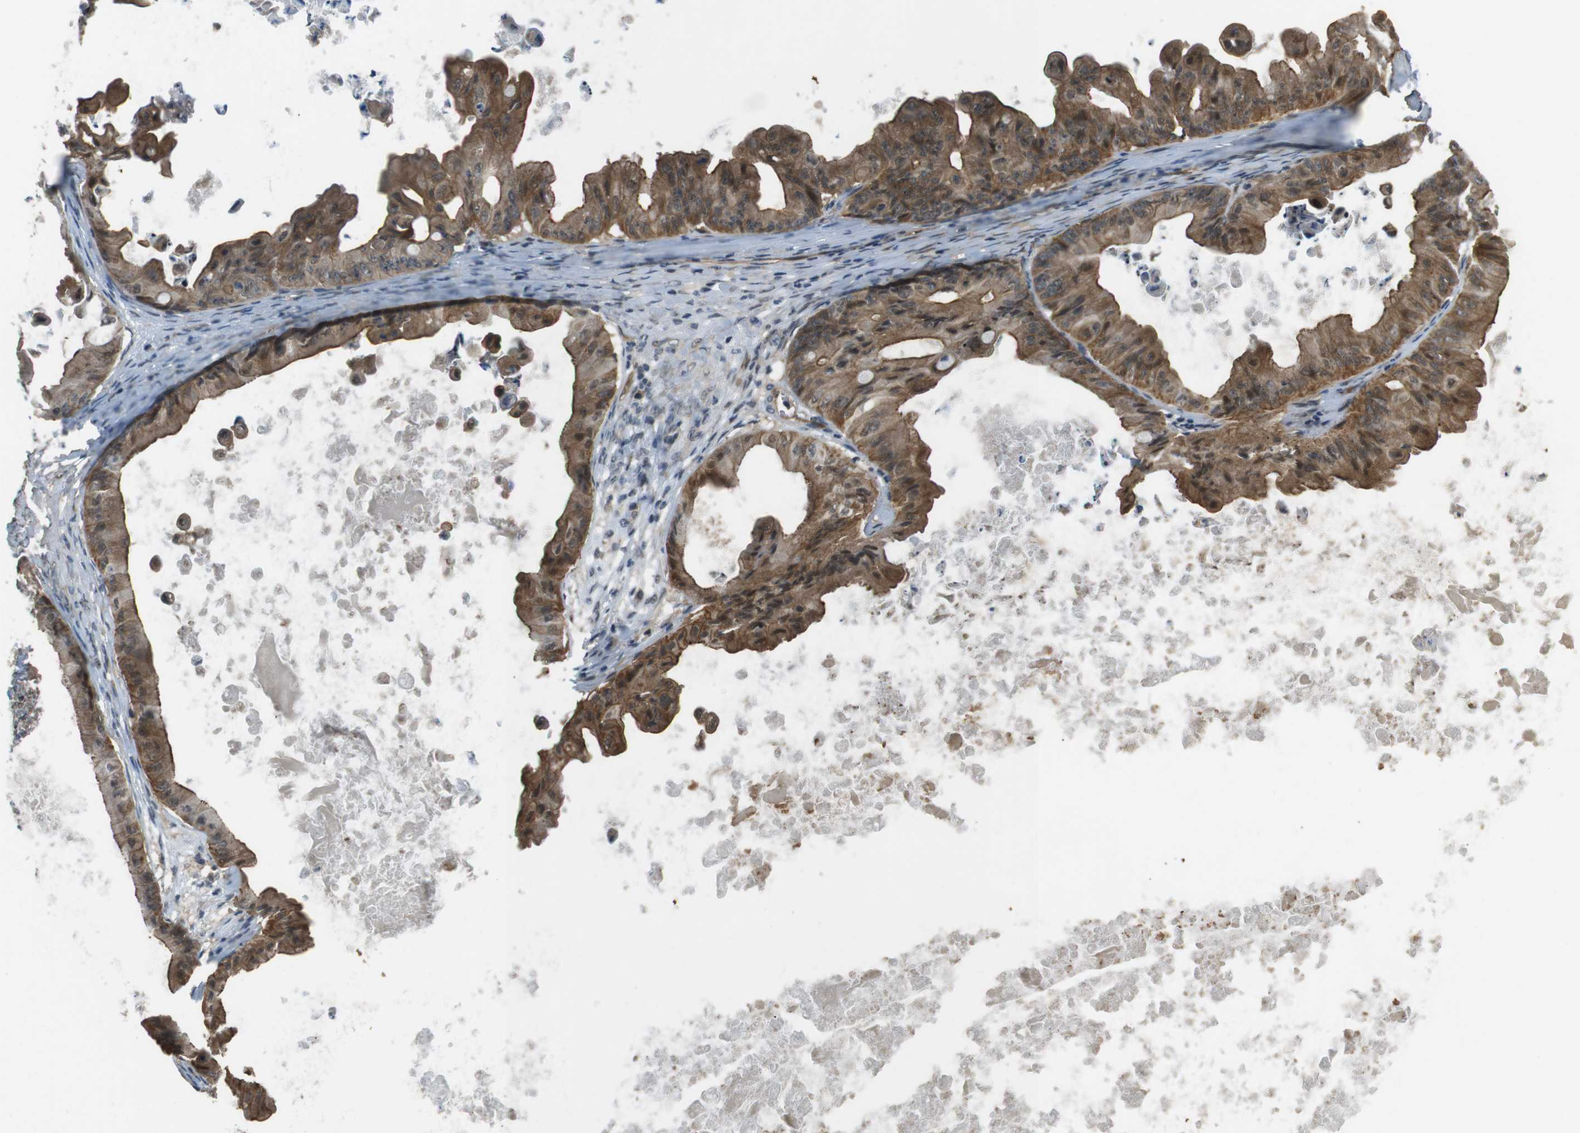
{"staining": {"intensity": "moderate", "quantity": ">75%", "location": "cytoplasmic/membranous,nuclear"}, "tissue": "ovarian cancer", "cell_type": "Tumor cells", "image_type": "cancer", "snomed": [{"axis": "morphology", "description": "Cystadenocarcinoma, mucinous, NOS"}, {"axis": "topography", "description": "Ovary"}], "caption": "Moderate cytoplasmic/membranous and nuclear expression for a protein is identified in about >75% of tumor cells of mucinous cystadenocarcinoma (ovarian) using IHC.", "gene": "TIAM2", "patient": {"sex": "female", "age": 37}}